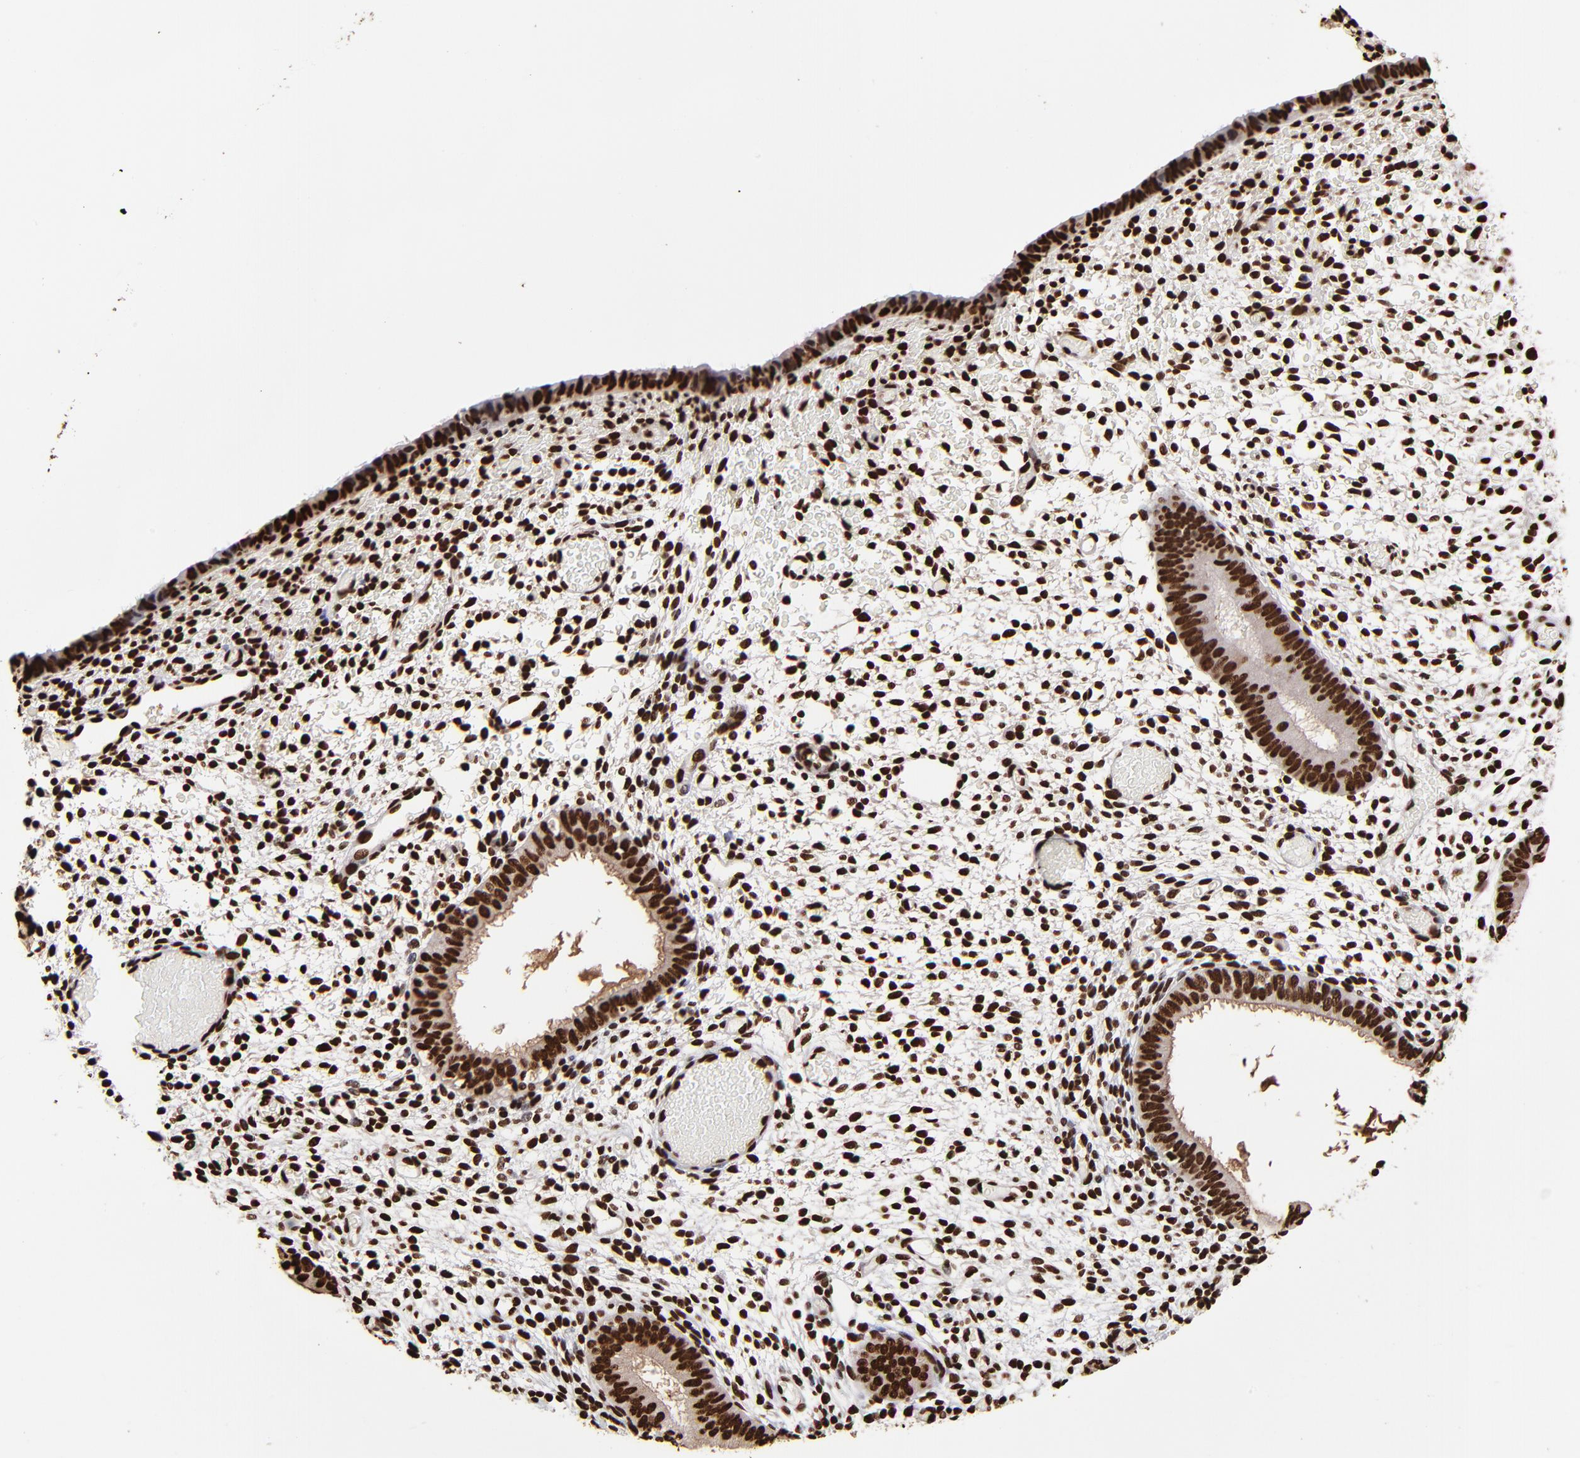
{"staining": {"intensity": "strong", "quantity": ">75%", "location": "nuclear"}, "tissue": "endometrium", "cell_type": "Cells in endometrial stroma", "image_type": "normal", "snomed": [{"axis": "morphology", "description": "Normal tissue, NOS"}, {"axis": "topography", "description": "Endometrium"}], "caption": "Cells in endometrial stroma display high levels of strong nuclear positivity in about >75% of cells in unremarkable endometrium. Using DAB (brown) and hematoxylin (blue) stains, captured at high magnification using brightfield microscopy.", "gene": "ZNF544", "patient": {"sex": "female", "age": 42}}